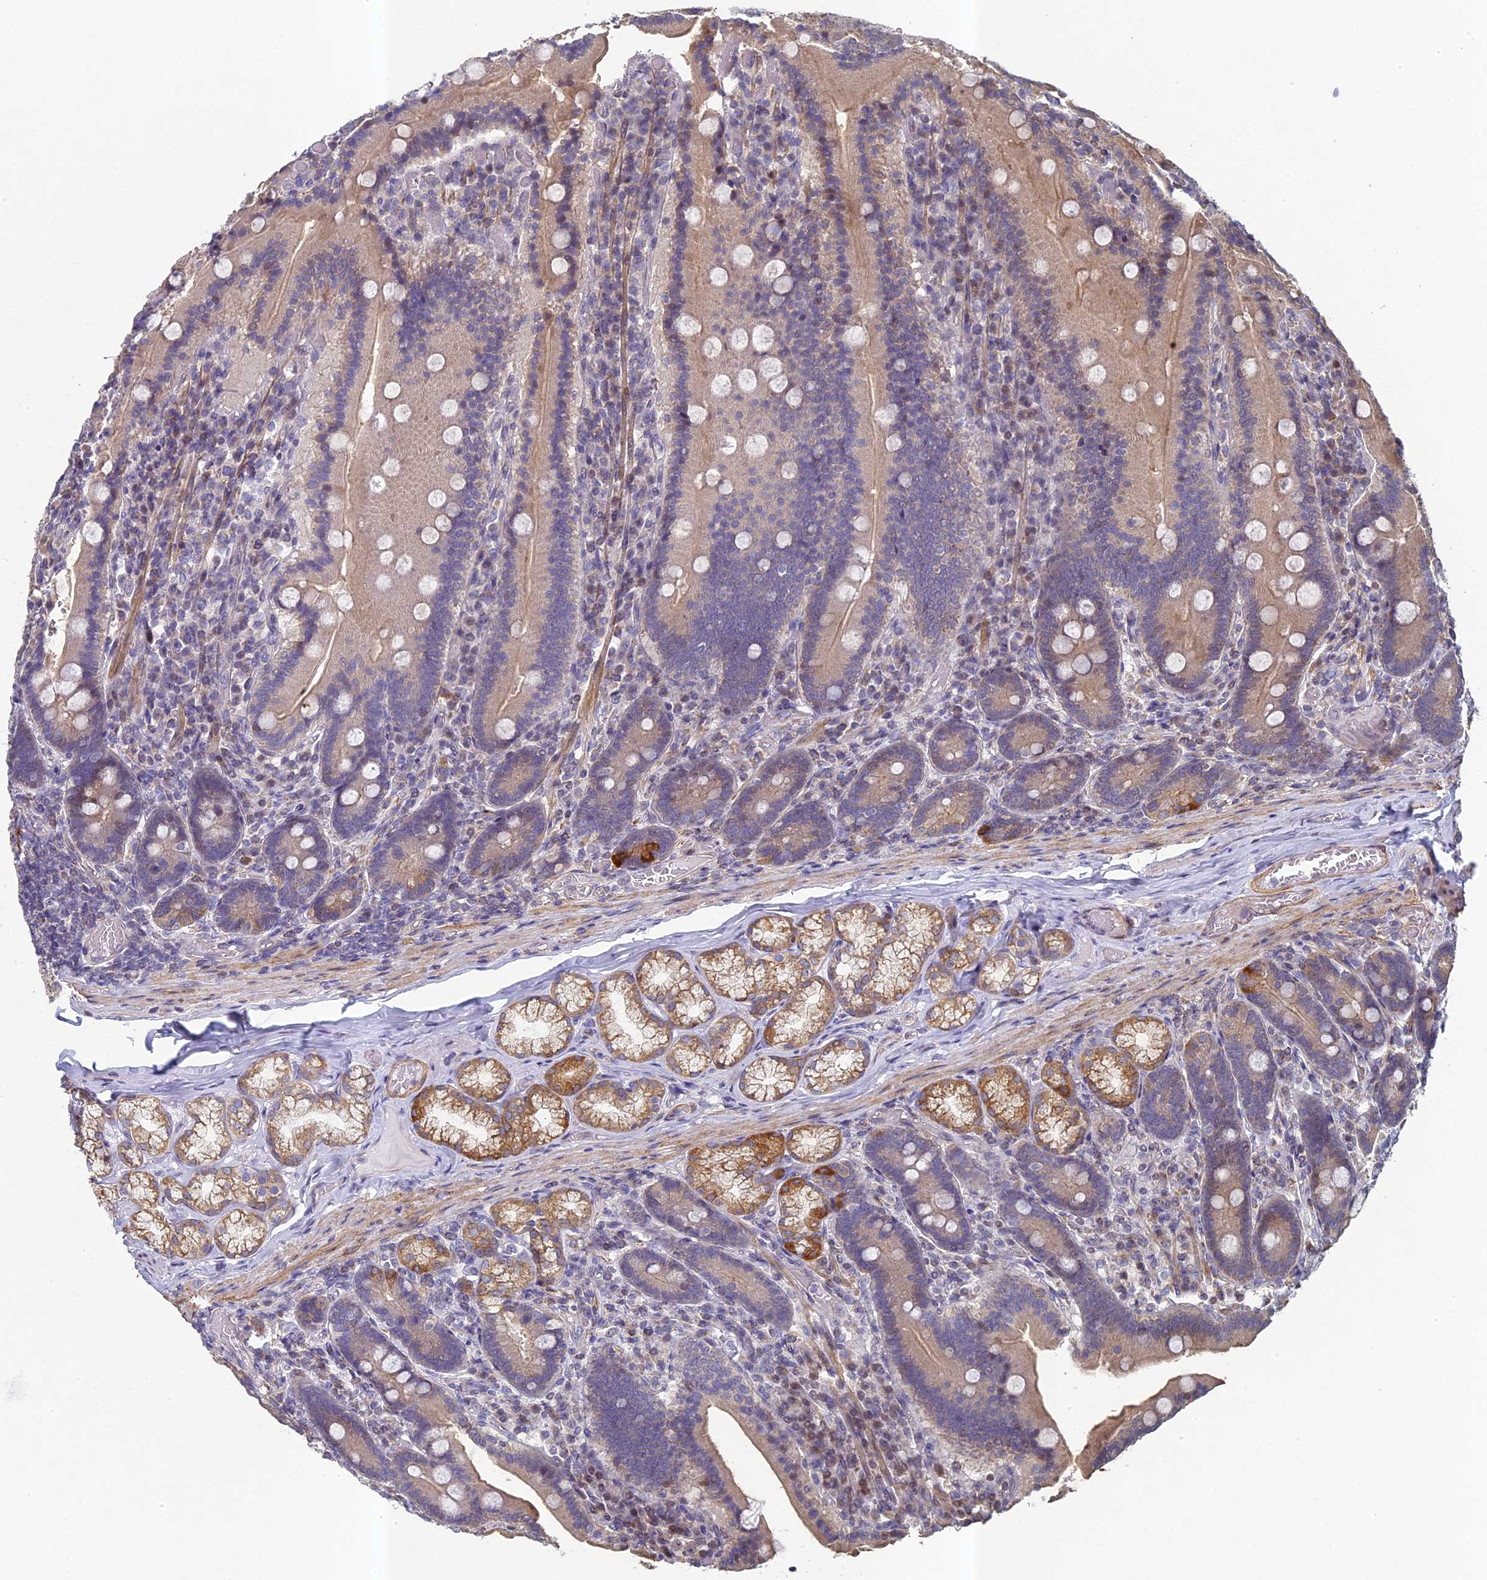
{"staining": {"intensity": "moderate", "quantity": ">75%", "location": "cytoplasmic/membranous"}, "tissue": "duodenum", "cell_type": "Glandular cells", "image_type": "normal", "snomed": [{"axis": "morphology", "description": "Normal tissue, NOS"}, {"axis": "topography", "description": "Duodenum"}], "caption": "About >75% of glandular cells in unremarkable duodenum display moderate cytoplasmic/membranous protein staining as visualized by brown immunohistochemical staining.", "gene": "DIXDC1", "patient": {"sex": "female", "age": 62}}